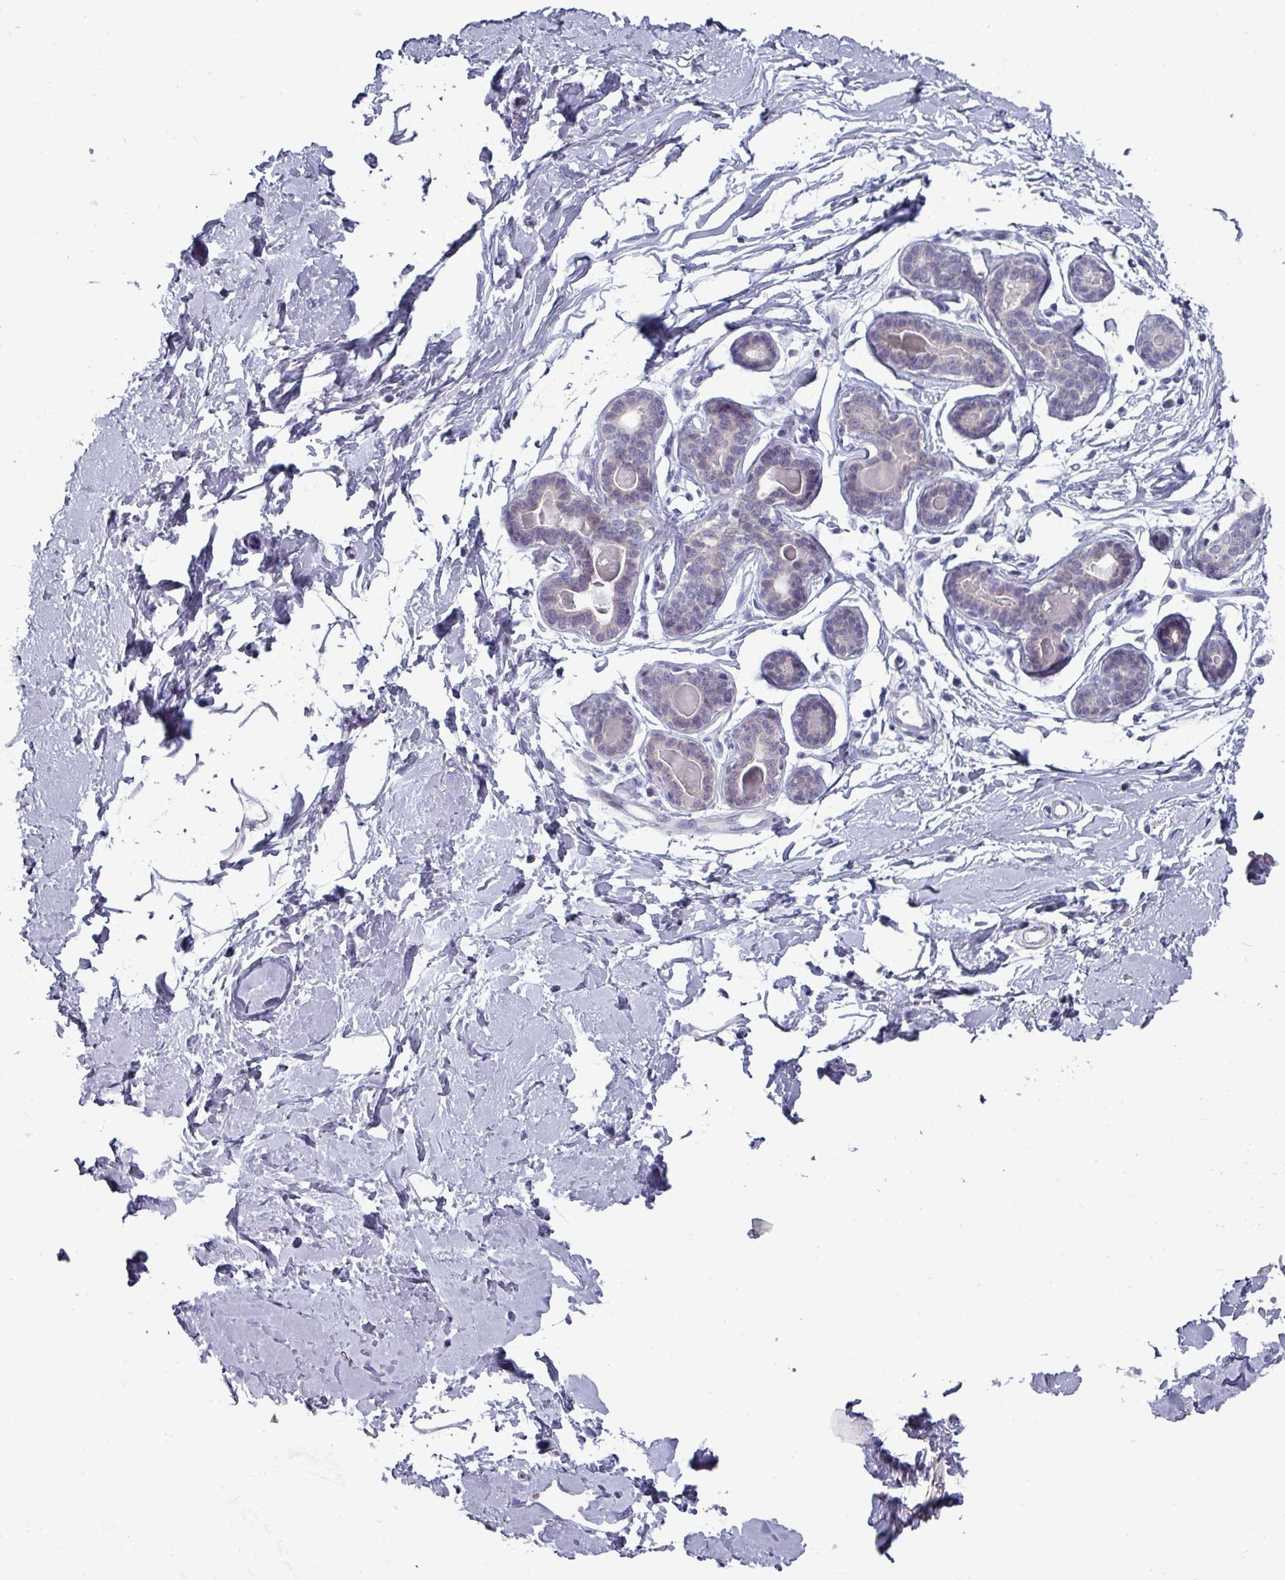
{"staining": {"intensity": "negative", "quantity": "none", "location": "none"}, "tissue": "breast", "cell_type": "Adipocytes", "image_type": "normal", "snomed": [{"axis": "morphology", "description": "Normal tissue, NOS"}, {"axis": "topography", "description": "Breast"}], "caption": "The photomicrograph reveals no significant staining in adipocytes of breast.", "gene": "ZNF615", "patient": {"sex": "female", "age": 23}}